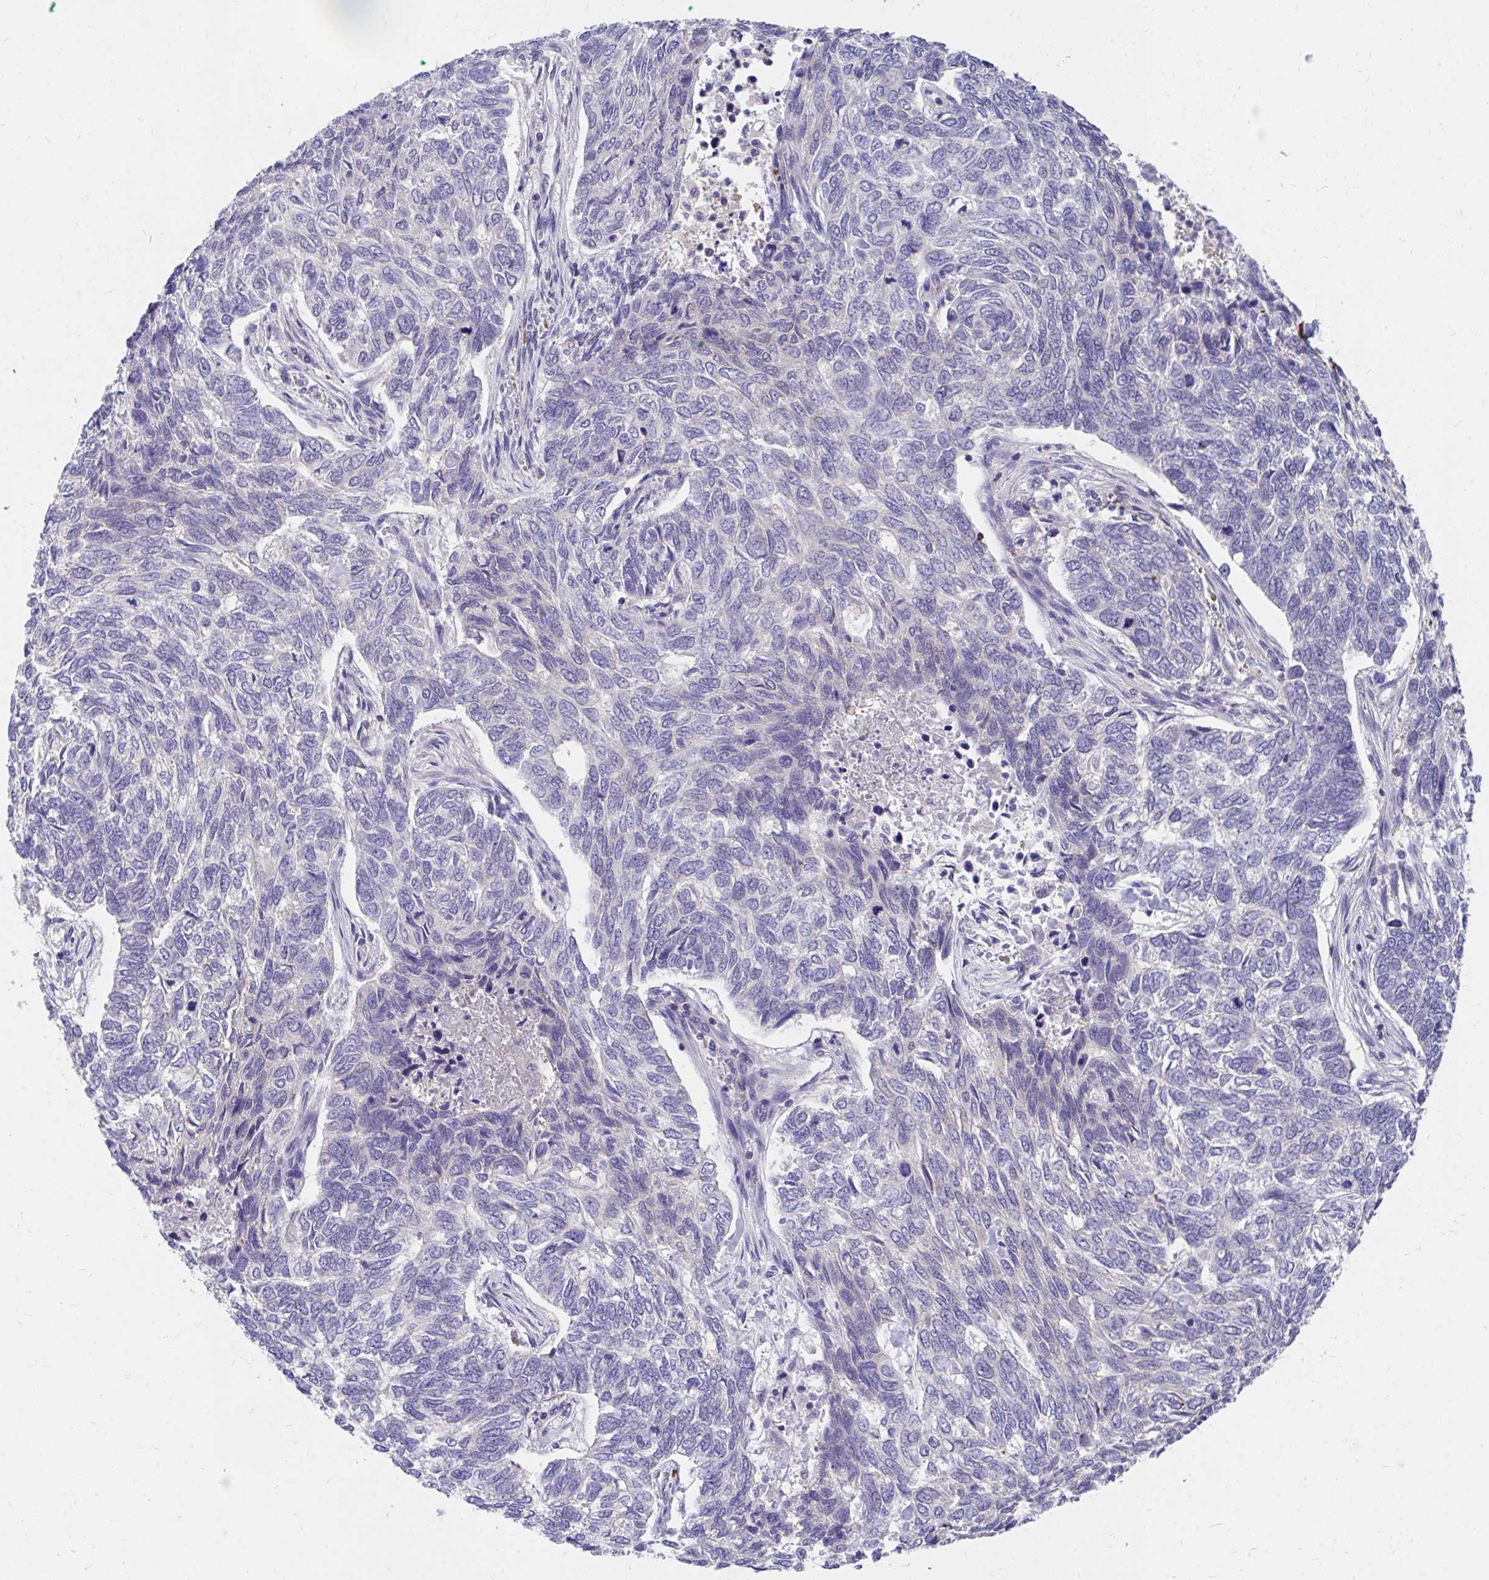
{"staining": {"intensity": "negative", "quantity": "none", "location": "none"}, "tissue": "skin cancer", "cell_type": "Tumor cells", "image_type": "cancer", "snomed": [{"axis": "morphology", "description": "Basal cell carcinoma"}, {"axis": "topography", "description": "Skin"}], "caption": "A high-resolution micrograph shows immunohistochemistry staining of skin basal cell carcinoma, which shows no significant positivity in tumor cells.", "gene": "FHIP1B", "patient": {"sex": "female", "age": 65}}